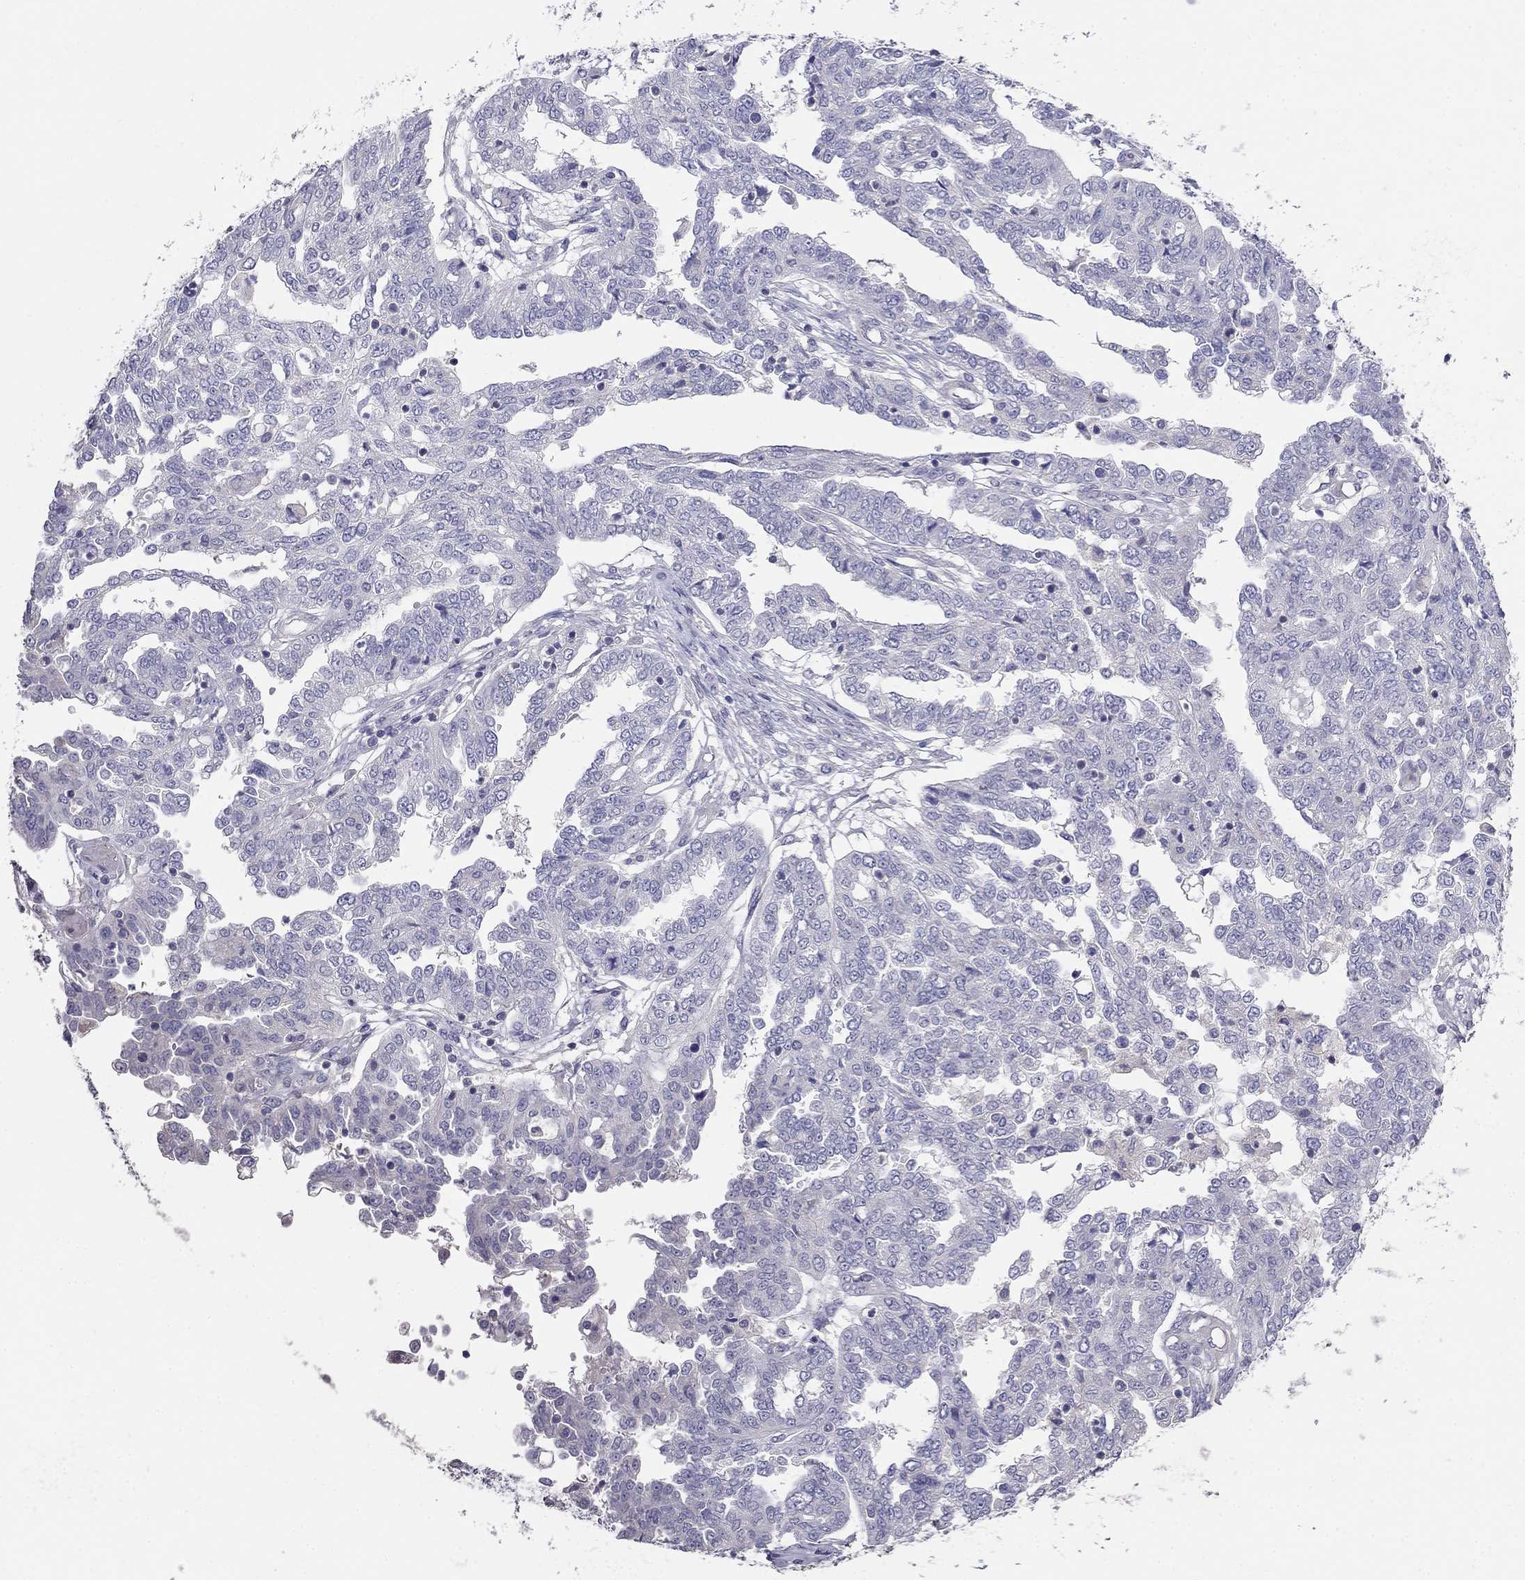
{"staining": {"intensity": "negative", "quantity": "none", "location": "none"}, "tissue": "ovarian cancer", "cell_type": "Tumor cells", "image_type": "cancer", "snomed": [{"axis": "morphology", "description": "Cystadenocarcinoma, serous, NOS"}, {"axis": "topography", "description": "Ovary"}], "caption": "This is an immunohistochemistry histopathology image of human ovarian cancer (serous cystadenocarcinoma). There is no staining in tumor cells.", "gene": "LY6H", "patient": {"sex": "female", "age": 67}}